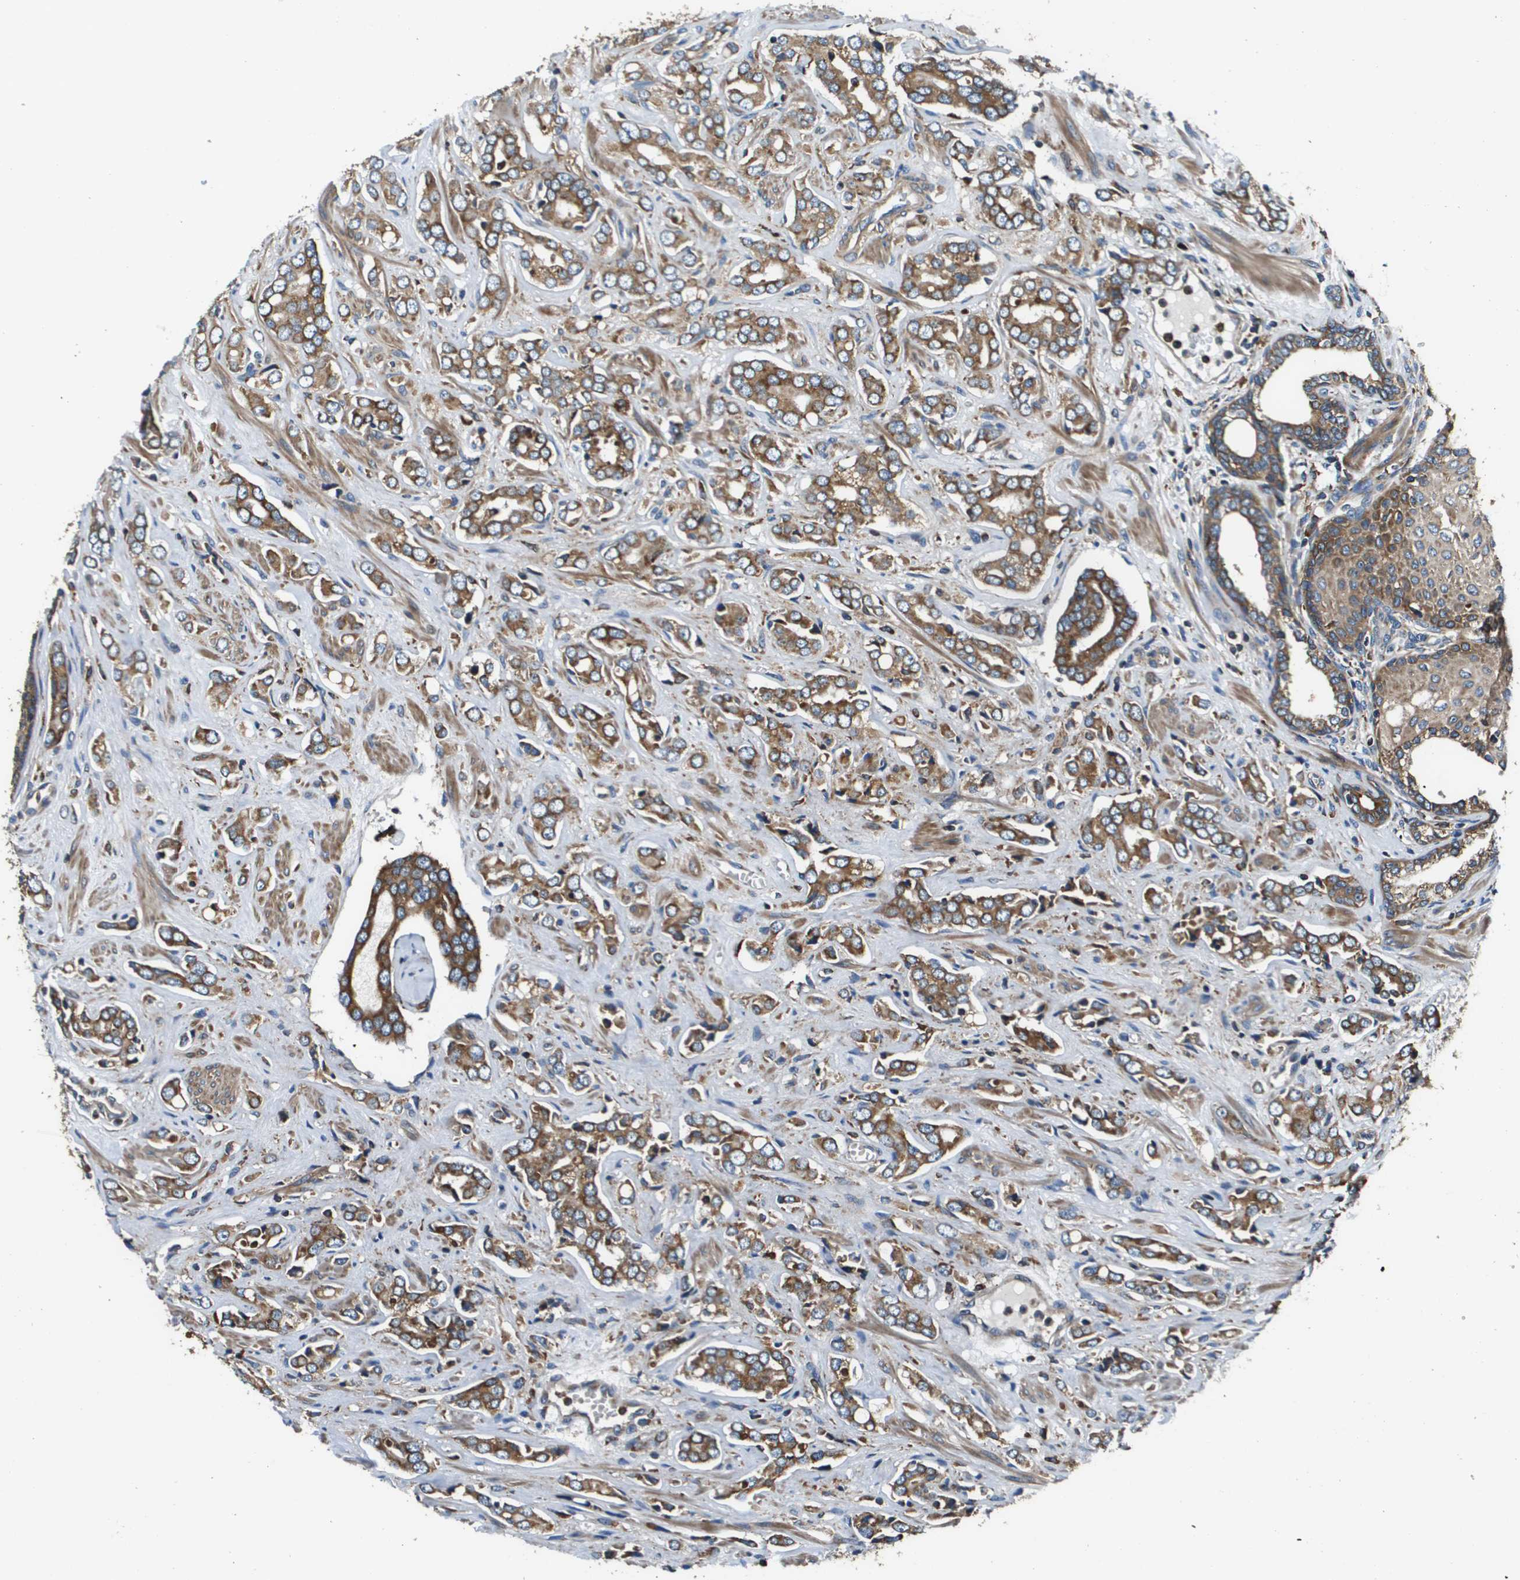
{"staining": {"intensity": "moderate", "quantity": ">75%", "location": "cytoplasmic/membranous"}, "tissue": "prostate cancer", "cell_type": "Tumor cells", "image_type": "cancer", "snomed": [{"axis": "morphology", "description": "Adenocarcinoma, High grade"}, {"axis": "topography", "description": "Prostate"}], "caption": "About >75% of tumor cells in human prostate cancer exhibit moderate cytoplasmic/membranous protein staining as visualized by brown immunohistochemical staining.", "gene": "CNPY3", "patient": {"sex": "male", "age": 52}}